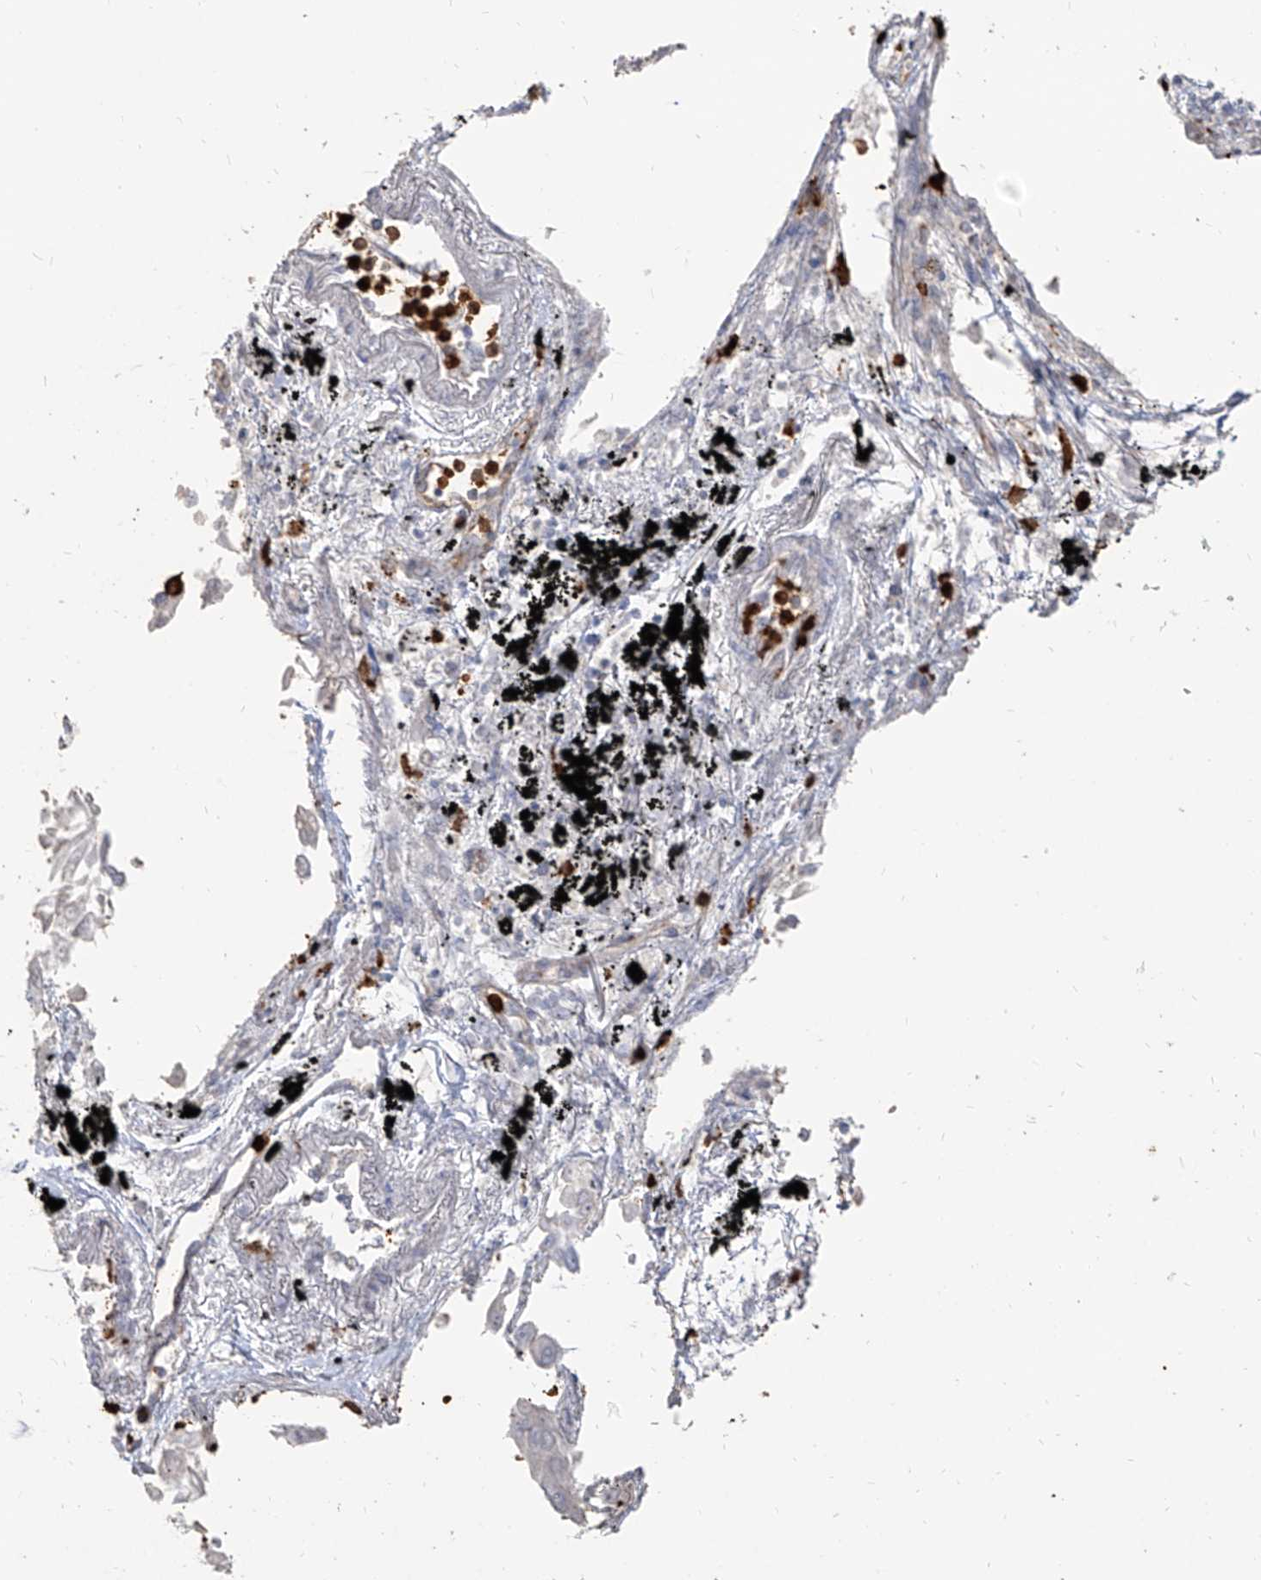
{"staining": {"intensity": "negative", "quantity": "none", "location": "none"}, "tissue": "lung cancer", "cell_type": "Tumor cells", "image_type": "cancer", "snomed": [{"axis": "morphology", "description": "Adenocarcinoma, NOS"}, {"axis": "topography", "description": "Lung"}], "caption": "Immunohistochemistry (IHC) of adenocarcinoma (lung) exhibits no expression in tumor cells.", "gene": "ZNF227", "patient": {"sex": "female", "age": 67}}